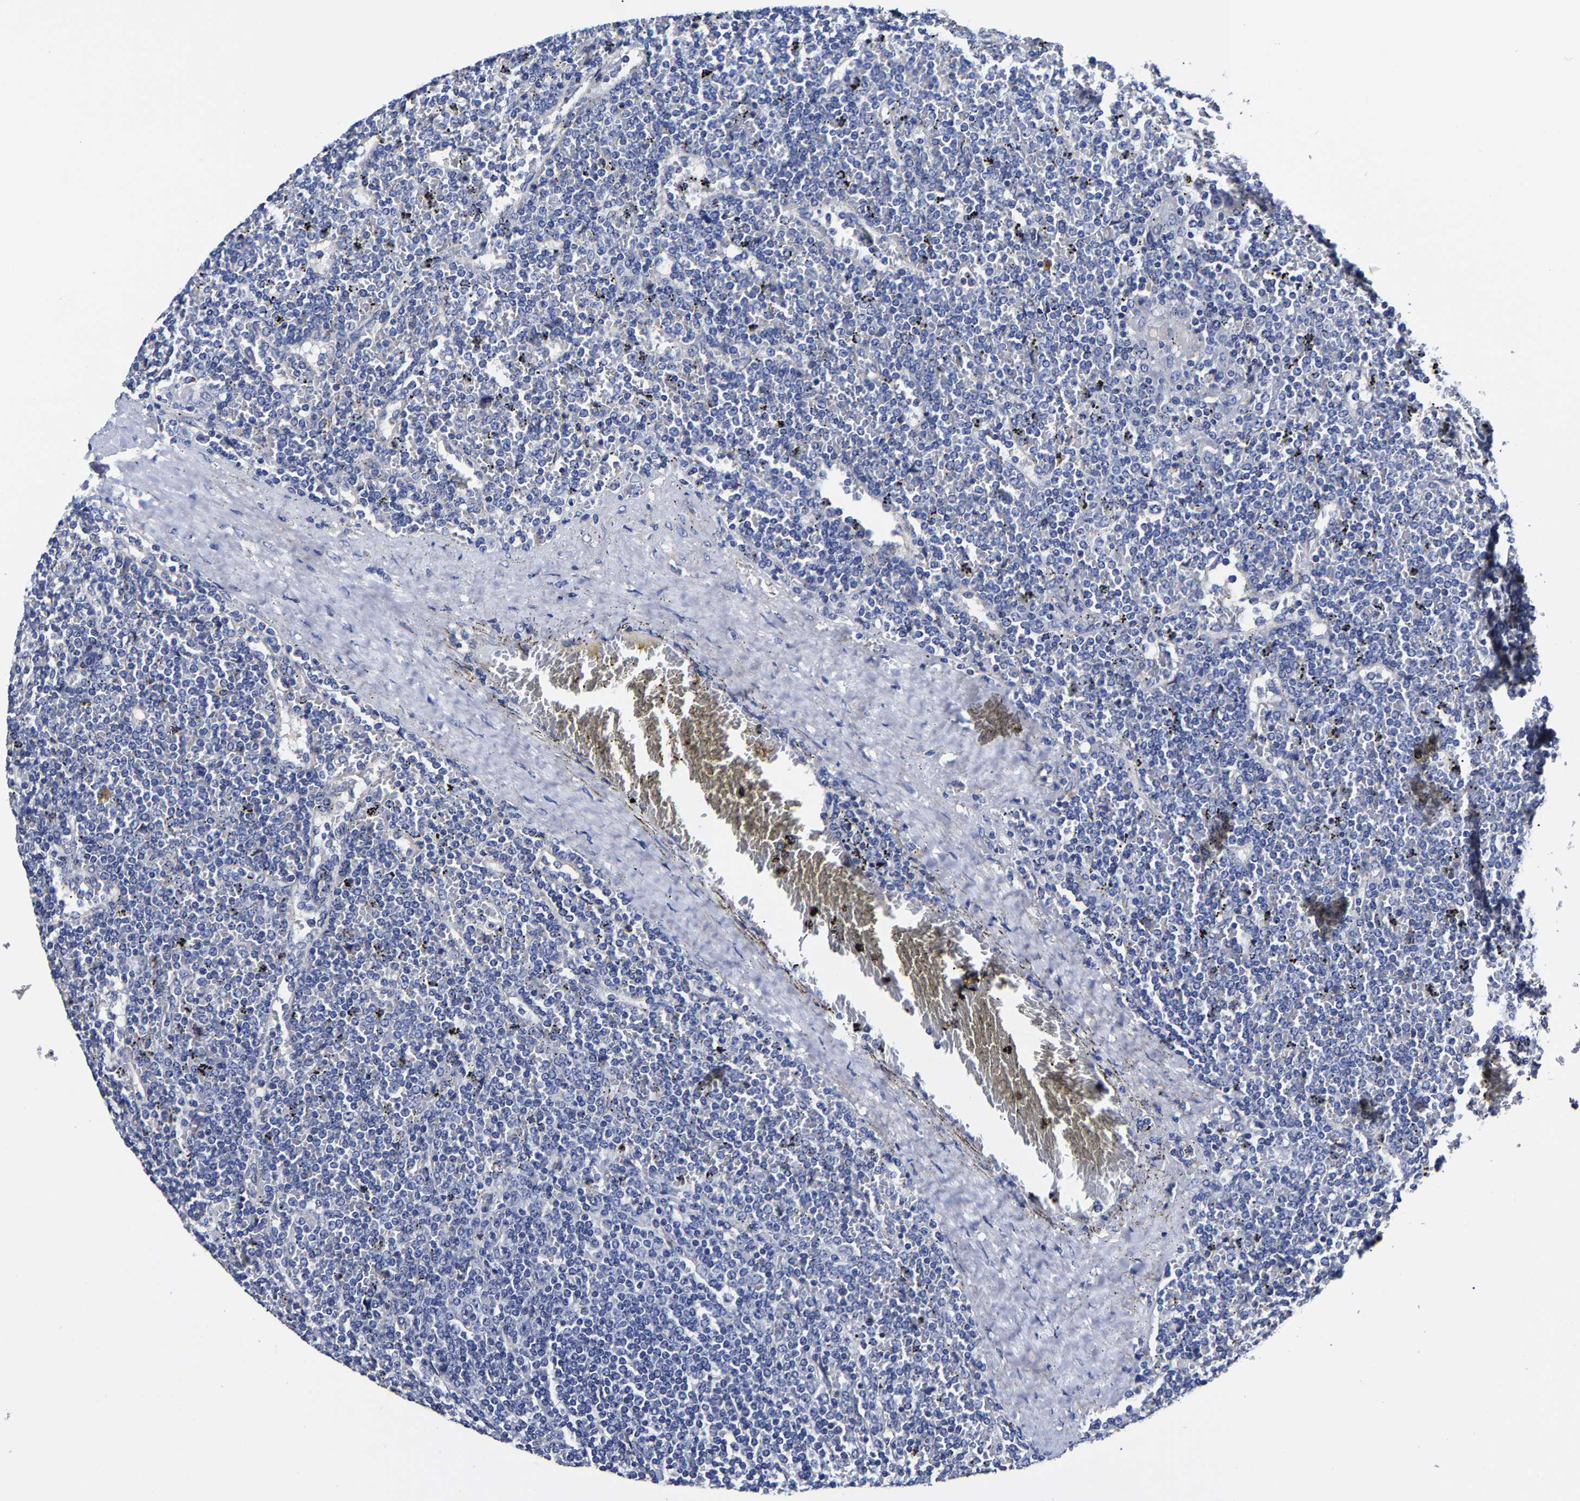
{"staining": {"intensity": "negative", "quantity": "none", "location": "none"}, "tissue": "lymphoma", "cell_type": "Tumor cells", "image_type": "cancer", "snomed": [{"axis": "morphology", "description": "Malignant lymphoma, non-Hodgkin's type, Low grade"}, {"axis": "topography", "description": "Spleen"}], "caption": "Tumor cells show no significant protein staining in lymphoma. (Stains: DAB immunohistochemistry with hematoxylin counter stain, Microscopy: brightfield microscopy at high magnification).", "gene": "AASS", "patient": {"sex": "female", "age": 19}}